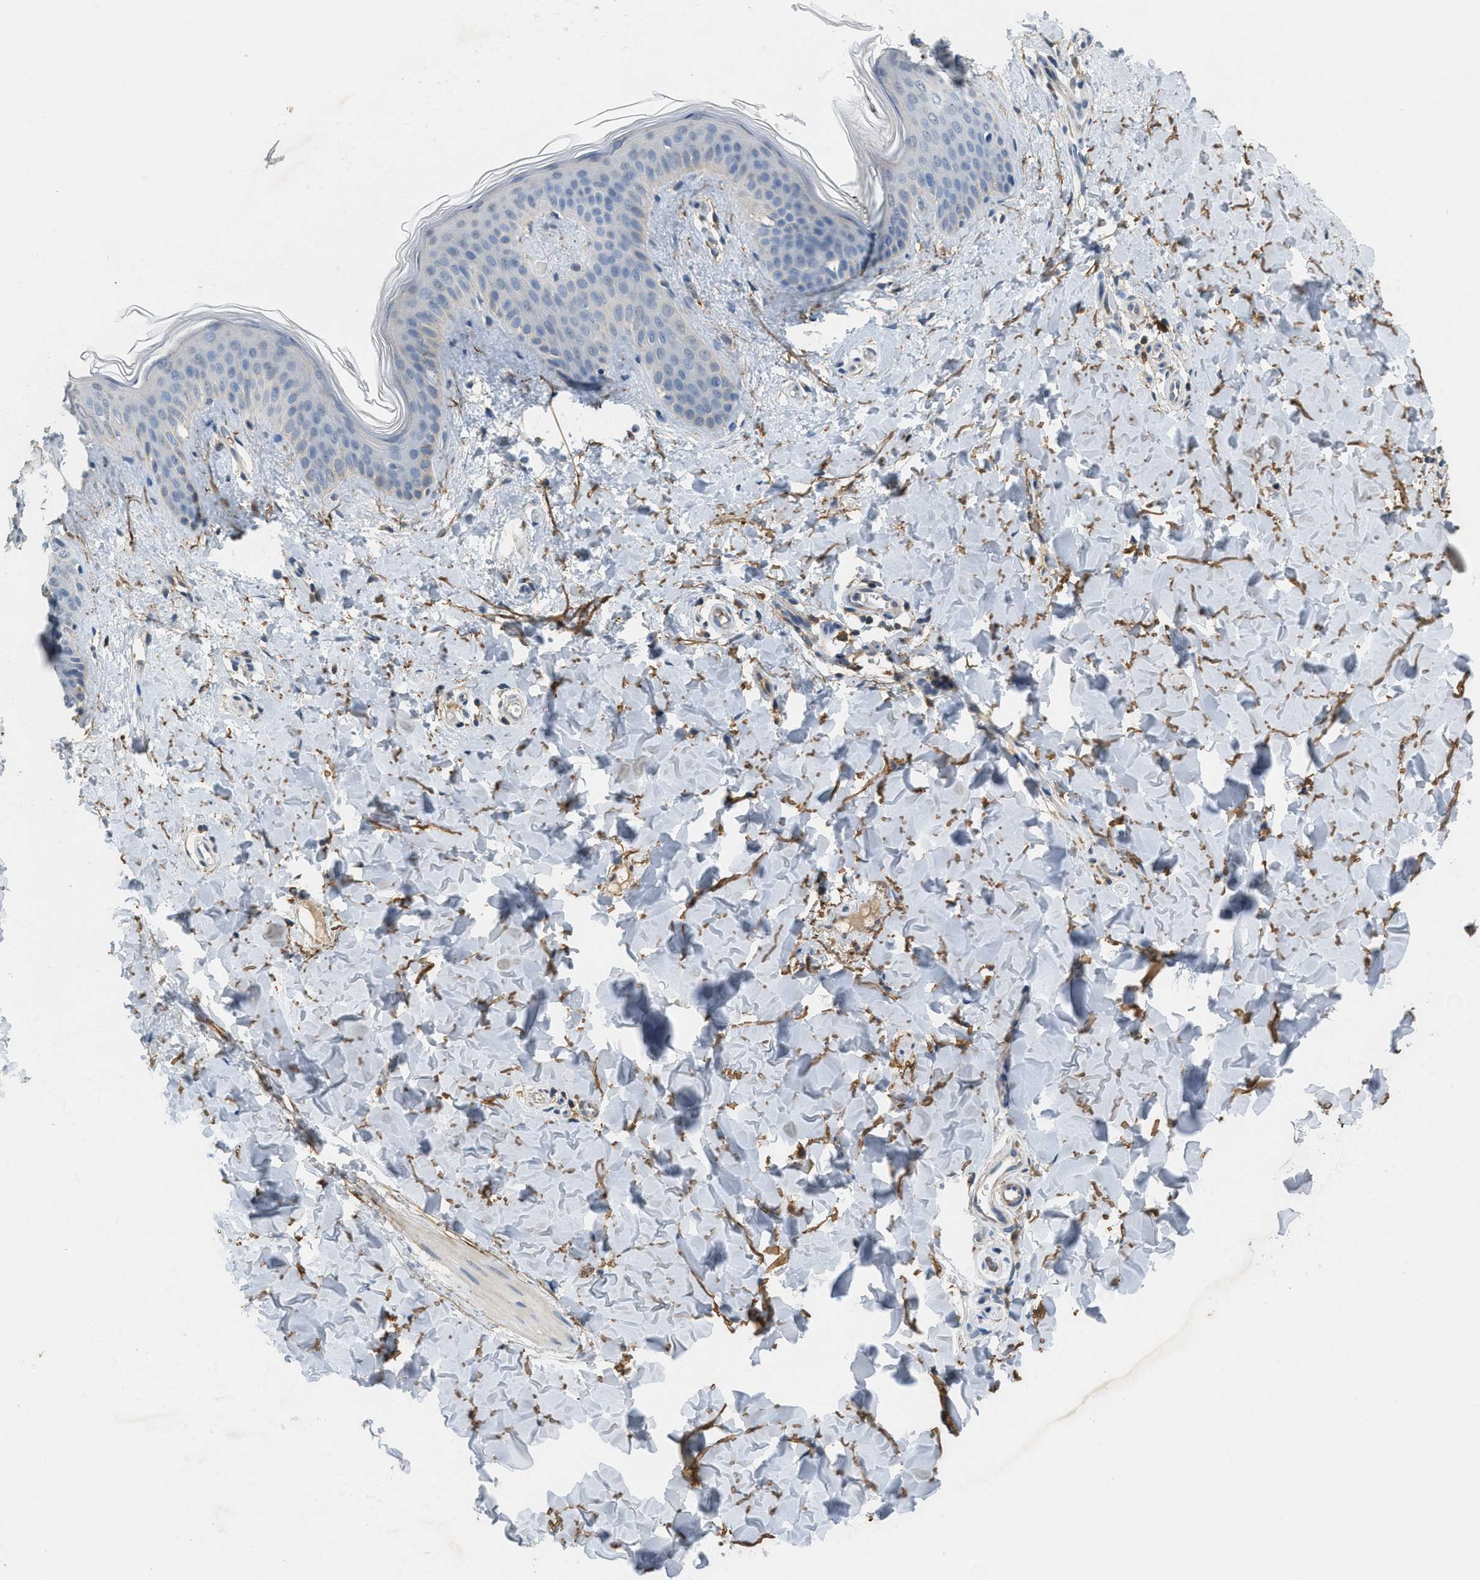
{"staining": {"intensity": "moderate", "quantity": ">75%", "location": "cytoplasmic/membranous"}, "tissue": "skin", "cell_type": "Fibroblasts", "image_type": "normal", "snomed": [{"axis": "morphology", "description": "Normal tissue, NOS"}, {"axis": "topography", "description": "Skin"}], "caption": "Immunohistochemistry (IHC) (DAB) staining of normal human skin displays moderate cytoplasmic/membranous protein staining in about >75% of fibroblasts. Nuclei are stained in blue.", "gene": "DGKE", "patient": {"sex": "female", "age": 17}}